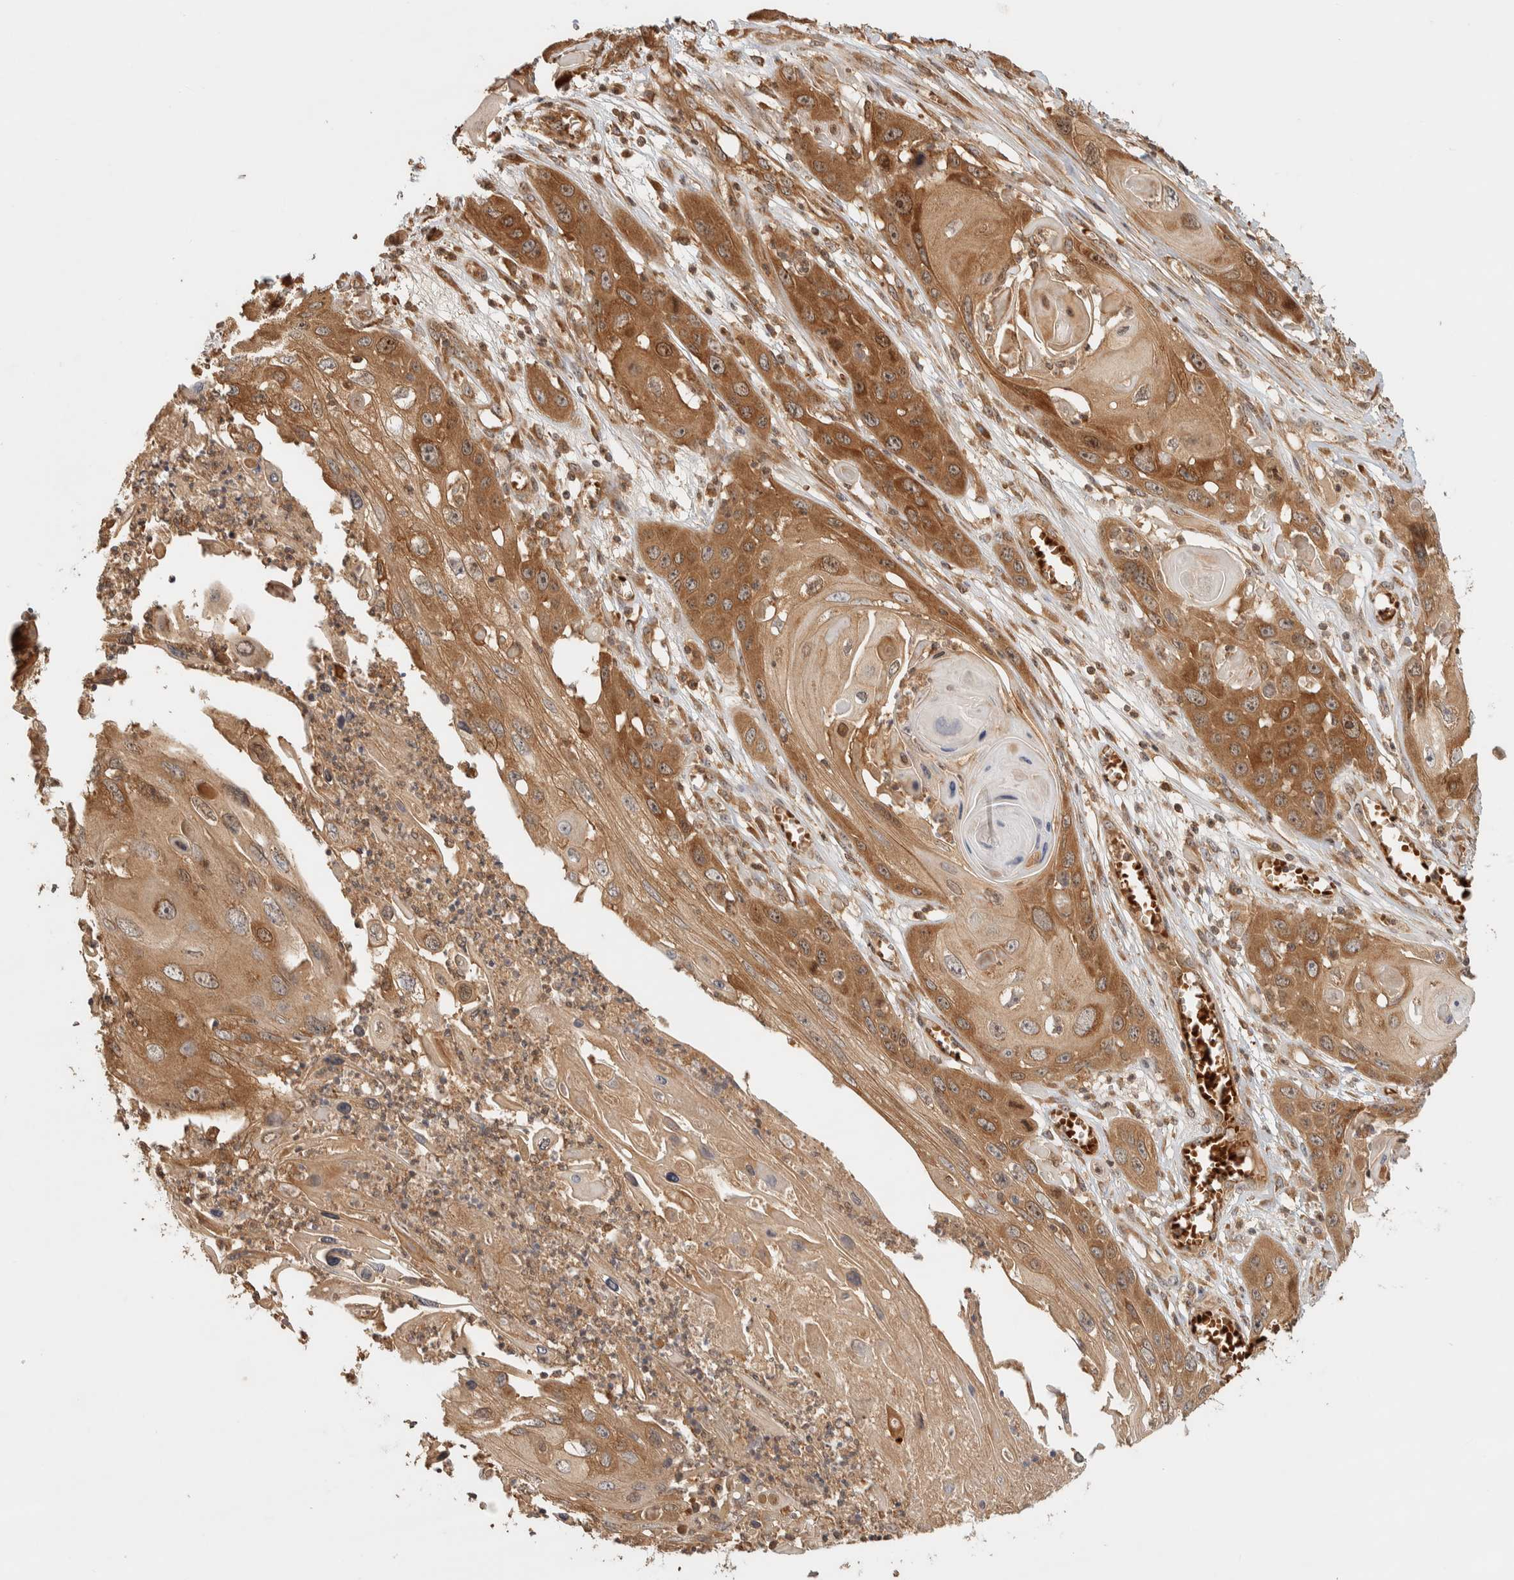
{"staining": {"intensity": "moderate", "quantity": ">75%", "location": "cytoplasmic/membranous"}, "tissue": "skin cancer", "cell_type": "Tumor cells", "image_type": "cancer", "snomed": [{"axis": "morphology", "description": "Squamous cell carcinoma, NOS"}, {"axis": "topography", "description": "Skin"}], "caption": "A medium amount of moderate cytoplasmic/membranous positivity is identified in approximately >75% of tumor cells in skin cancer tissue.", "gene": "TTI2", "patient": {"sex": "male", "age": 55}}